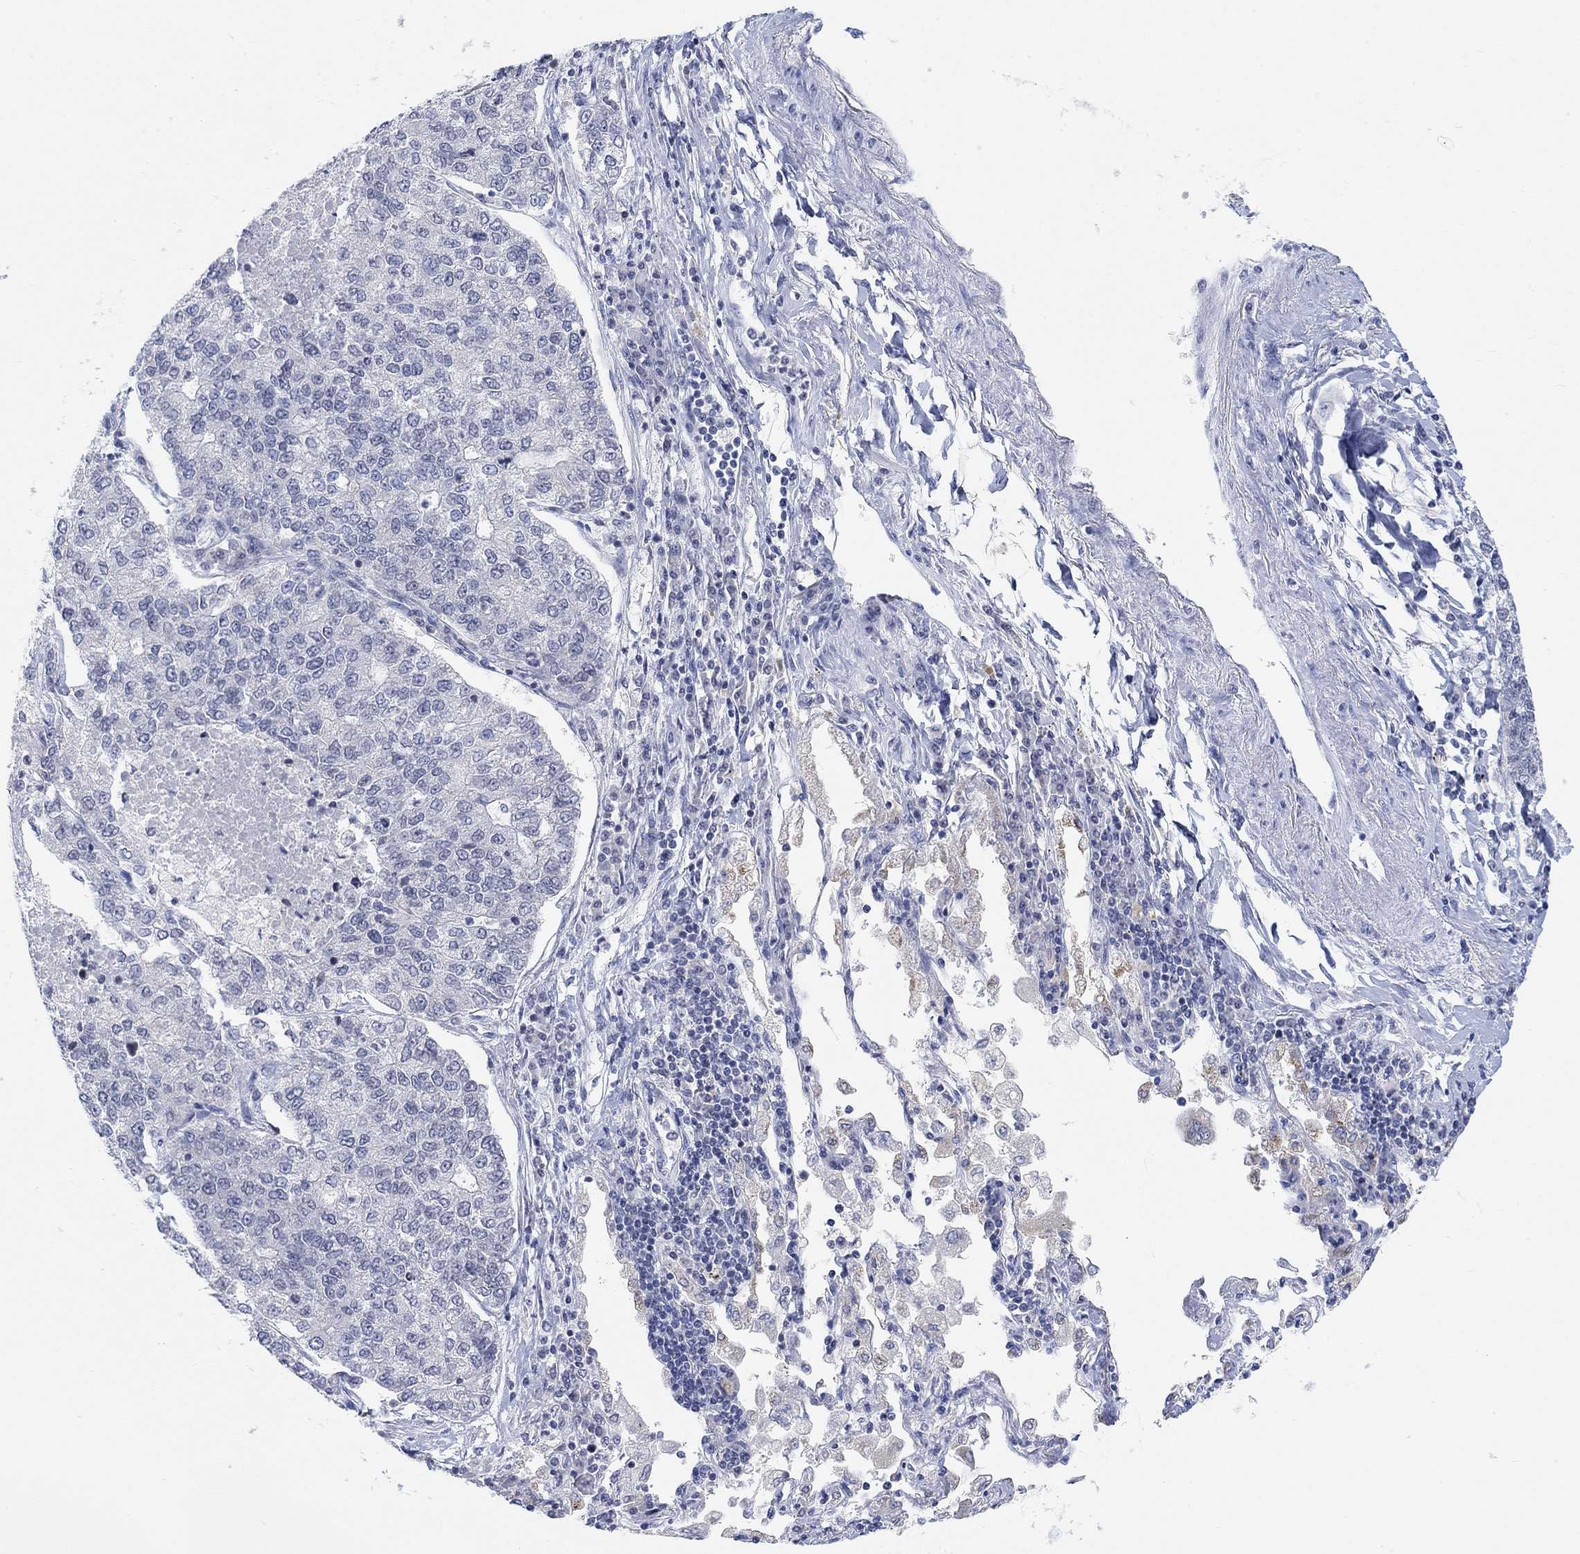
{"staining": {"intensity": "negative", "quantity": "none", "location": "none"}, "tissue": "lung cancer", "cell_type": "Tumor cells", "image_type": "cancer", "snomed": [{"axis": "morphology", "description": "Adenocarcinoma, NOS"}, {"axis": "topography", "description": "Lung"}], "caption": "Immunohistochemistry histopathology image of neoplastic tissue: human lung cancer (adenocarcinoma) stained with DAB (3,3'-diaminobenzidine) reveals no significant protein positivity in tumor cells. (Immunohistochemistry, brightfield microscopy, high magnification).", "gene": "ATP6V1E2", "patient": {"sex": "male", "age": 49}}